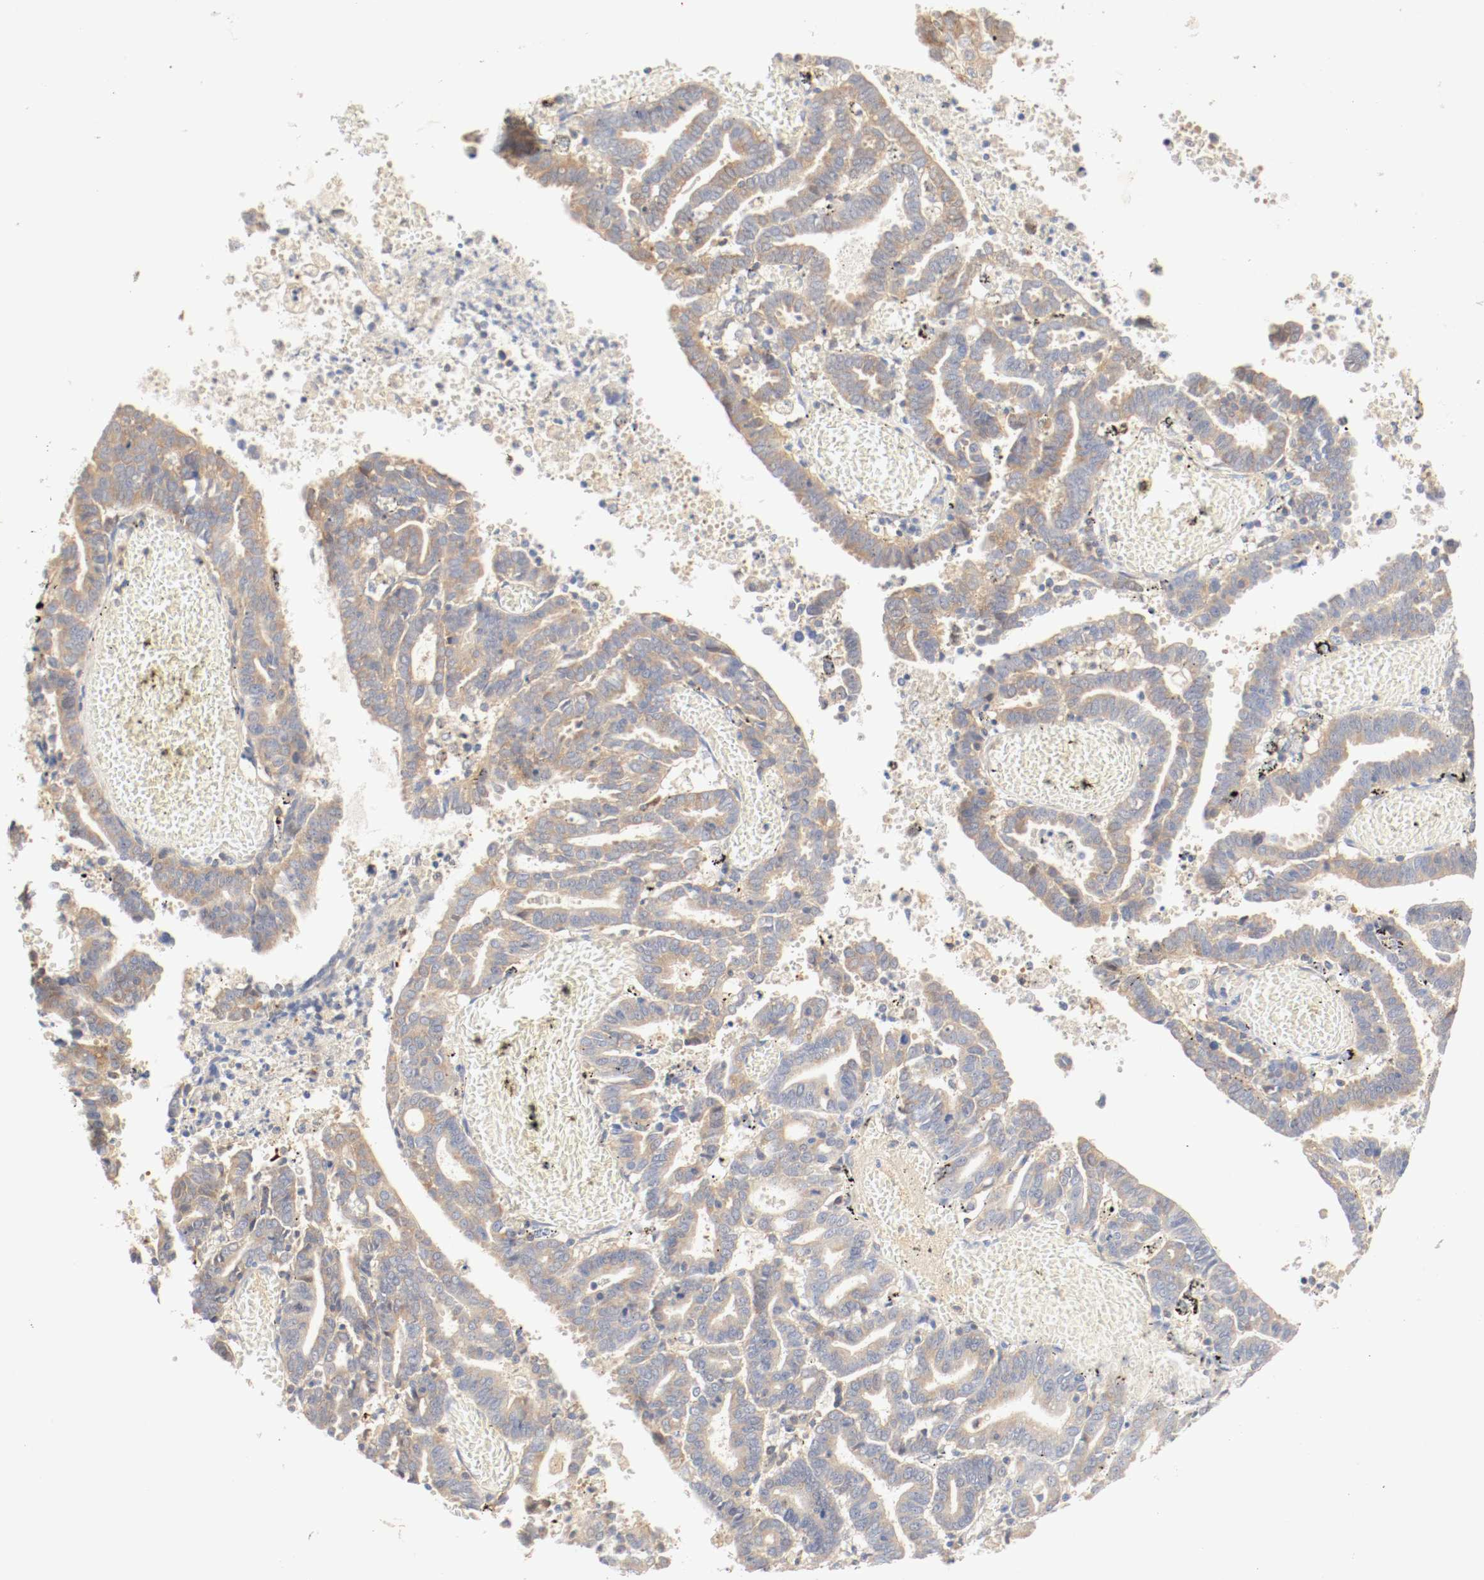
{"staining": {"intensity": "moderate", "quantity": ">75%", "location": "cytoplasmic/membranous"}, "tissue": "endometrial cancer", "cell_type": "Tumor cells", "image_type": "cancer", "snomed": [{"axis": "morphology", "description": "Adenocarcinoma, NOS"}, {"axis": "topography", "description": "Uterus"}], "caption": "Protein analysis of adenocarcinoma (endometrial) tissue exhibits moderate cytoplasmic/membranous staining in approximately >75% of tumor cells.", "gene": "GIT1", "patient": {"sex": "female", "age": 83}}